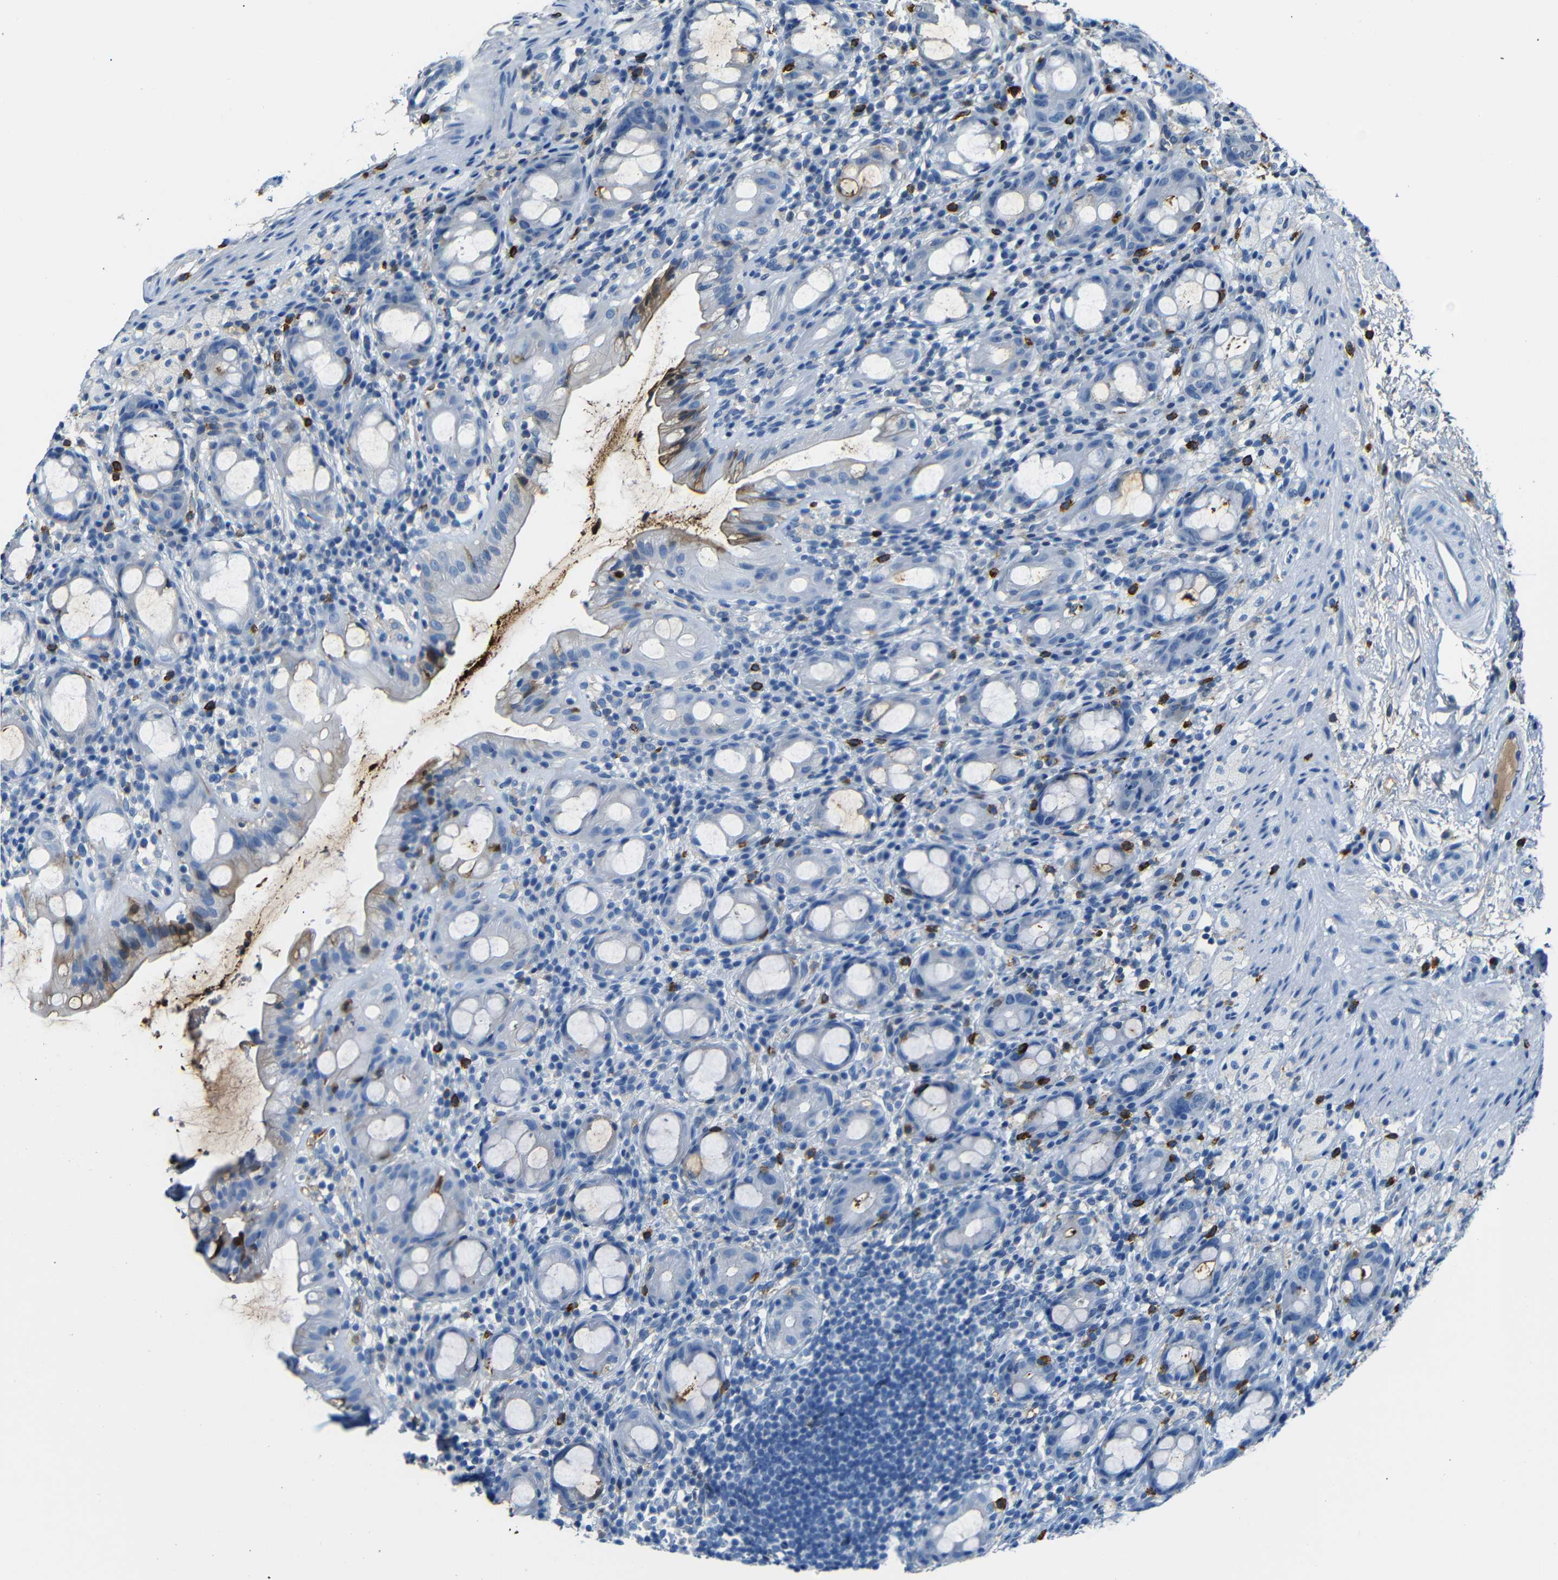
{"staining": {"intensity": "moderate", "quantity": "<25%", "location": "cytoplasmic/membranous"}, "tissue": "rectum", "cell_type": "Glandular cells", "image_type": "normal", "snomed": [{"axis": "morphology", "description": "Normal tissue, NOS"}, {"axis": "topography", "description": "Rectum"}], "caption": "Protein analysis of normal rectum reveals moderate cytoplasmic/membranous positivity in approximately <25% of glandular cells.", "gene": "SERPINA1", "patient": {"sex": "male", "age": 44}}